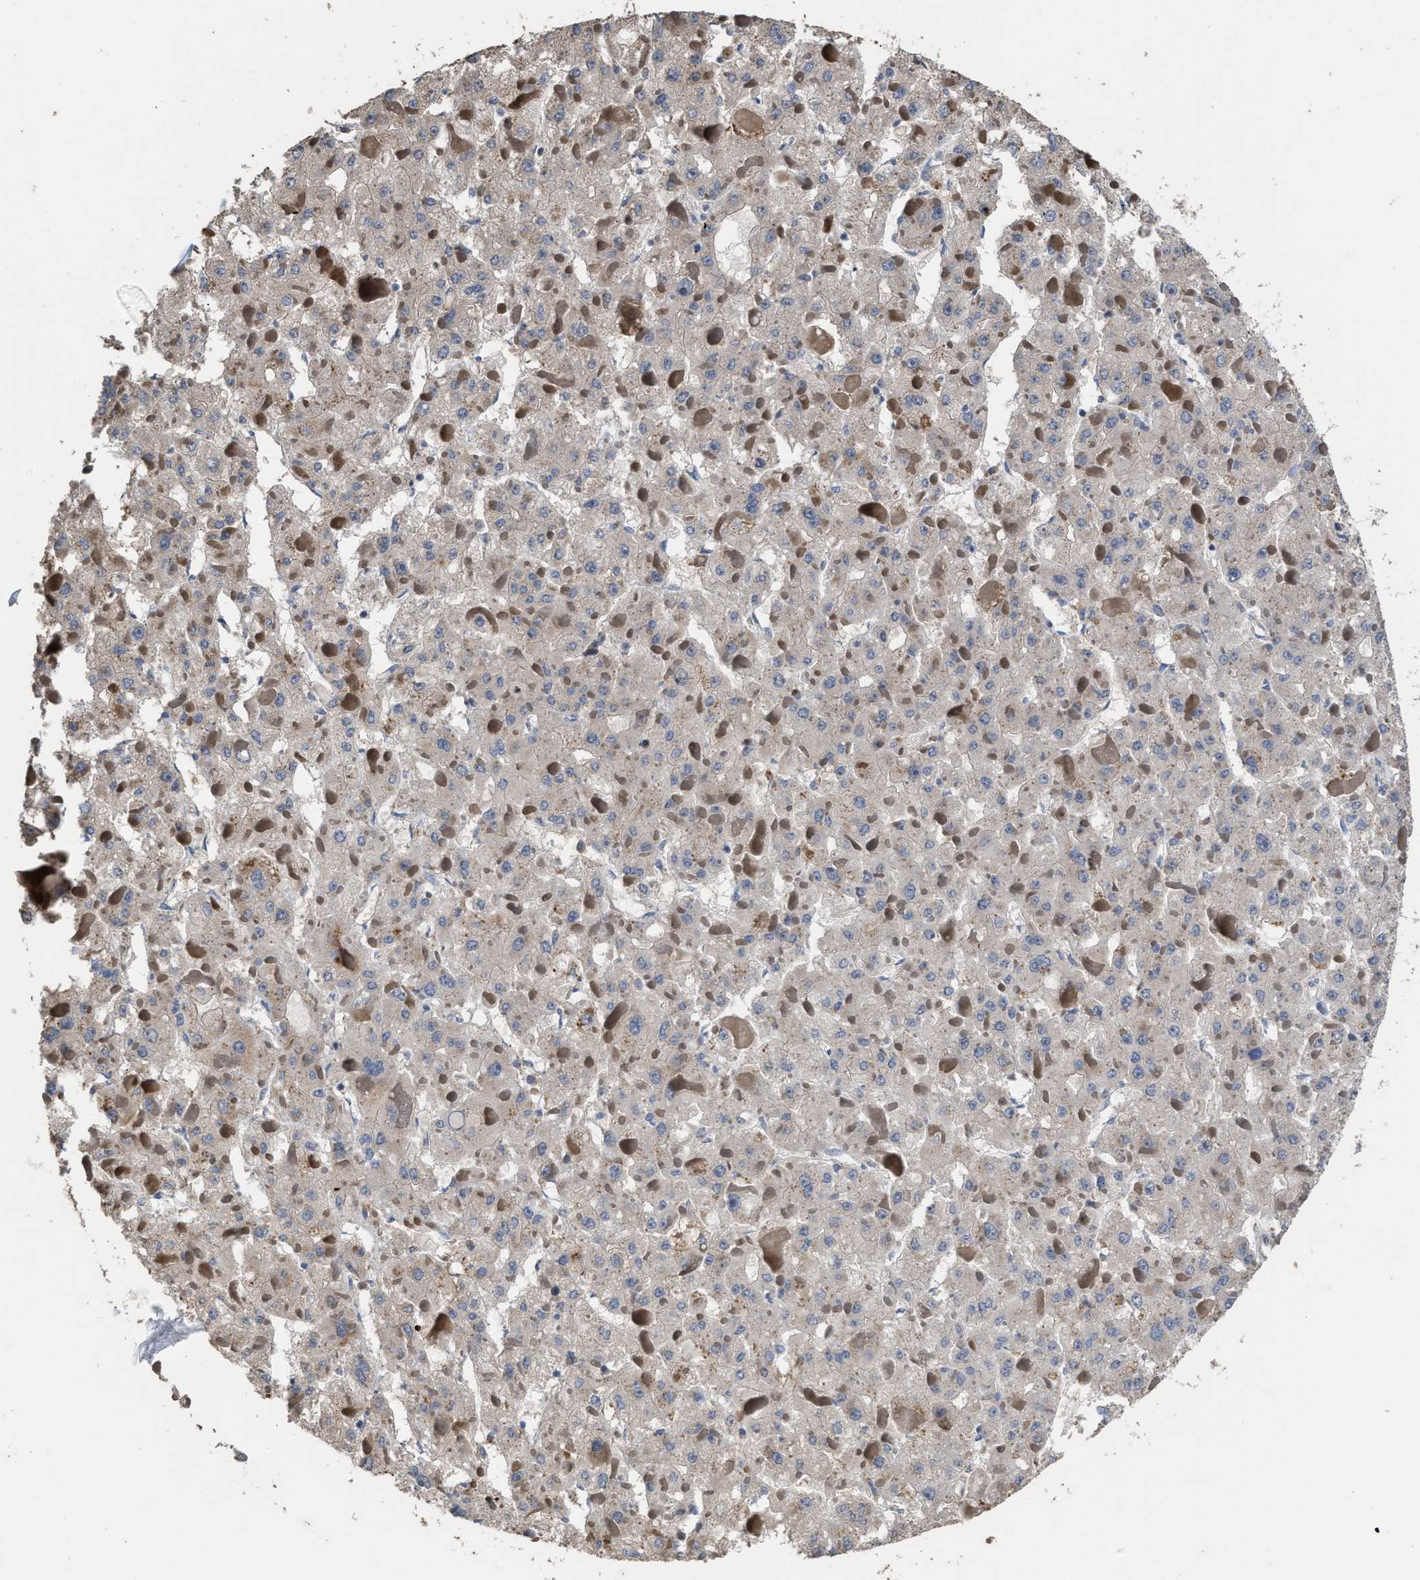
{"staining": {"intensity": "negative", "quantity": "none", "location": "none"}, "tissue": "liver cancer", "cell_type": "Tumor cells", "image_type": "cancer", "snomed": [{"axis": "morphology", "description": "Carcinoma, Hepatocellular, NOS"}, {"axis": "topography", "description": "Liver"}], "caption": "Immunohistochemical staining of human liver cancer shows no significant staining in tumor cells.", "gene": "TDRKH", "patient": {"sex": "female", "age": 73}}